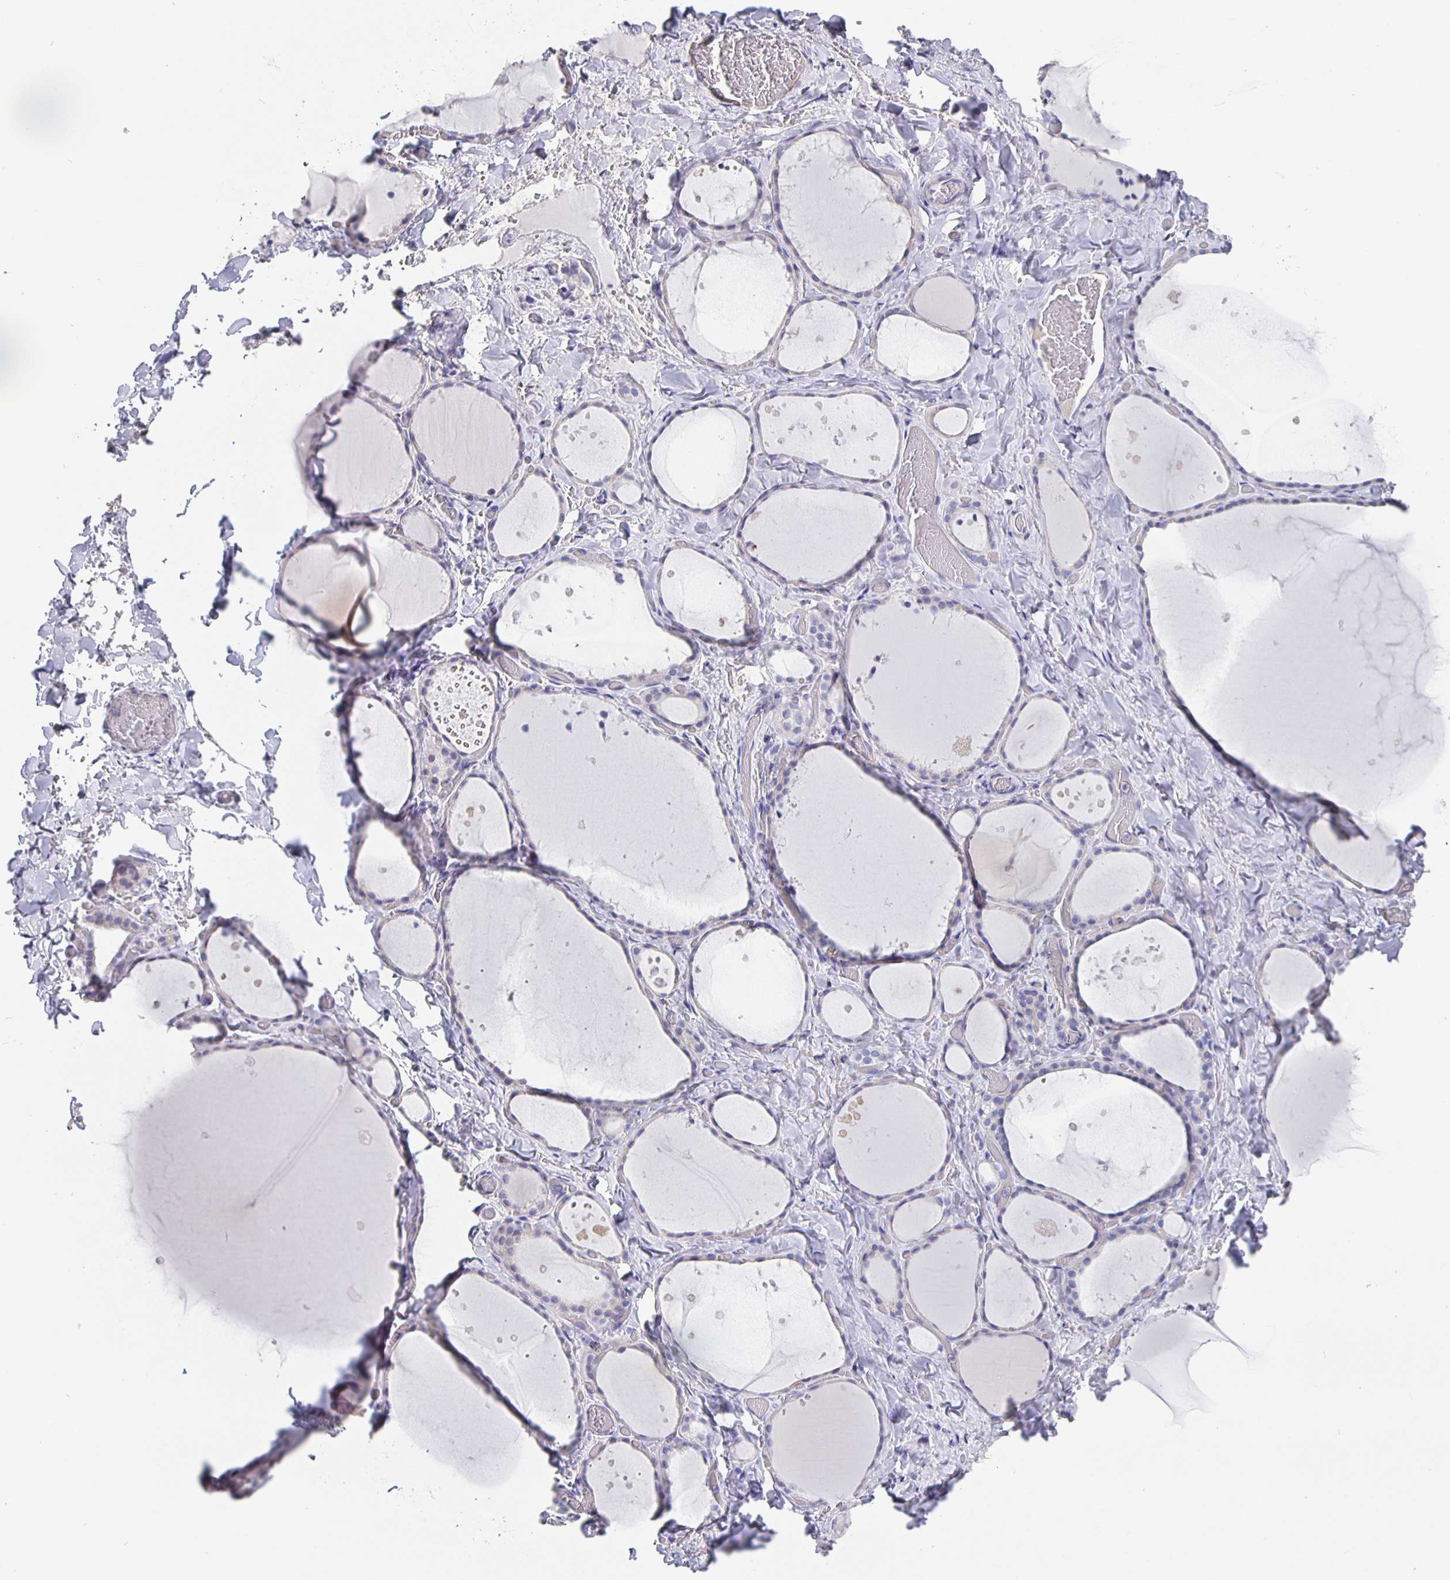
{"staining": {"intensity": "negative", "quantity": "none", "location": "none"}, "tissue": "thyroid gland", "cell_type": "Glandular cells", "image_type": "normal", "snomed": [{"axis": "morphology", "description": "Normal tissue, NOS"}, {"axis": "topography", "description": "Thyroid gland"}], "caption": "Thyroid gland stained for a protein using immunohistochemistry displays no positivity glandular cells.", "gene": "CFAP74", "patient": {"sex": "female", "age": 36}}